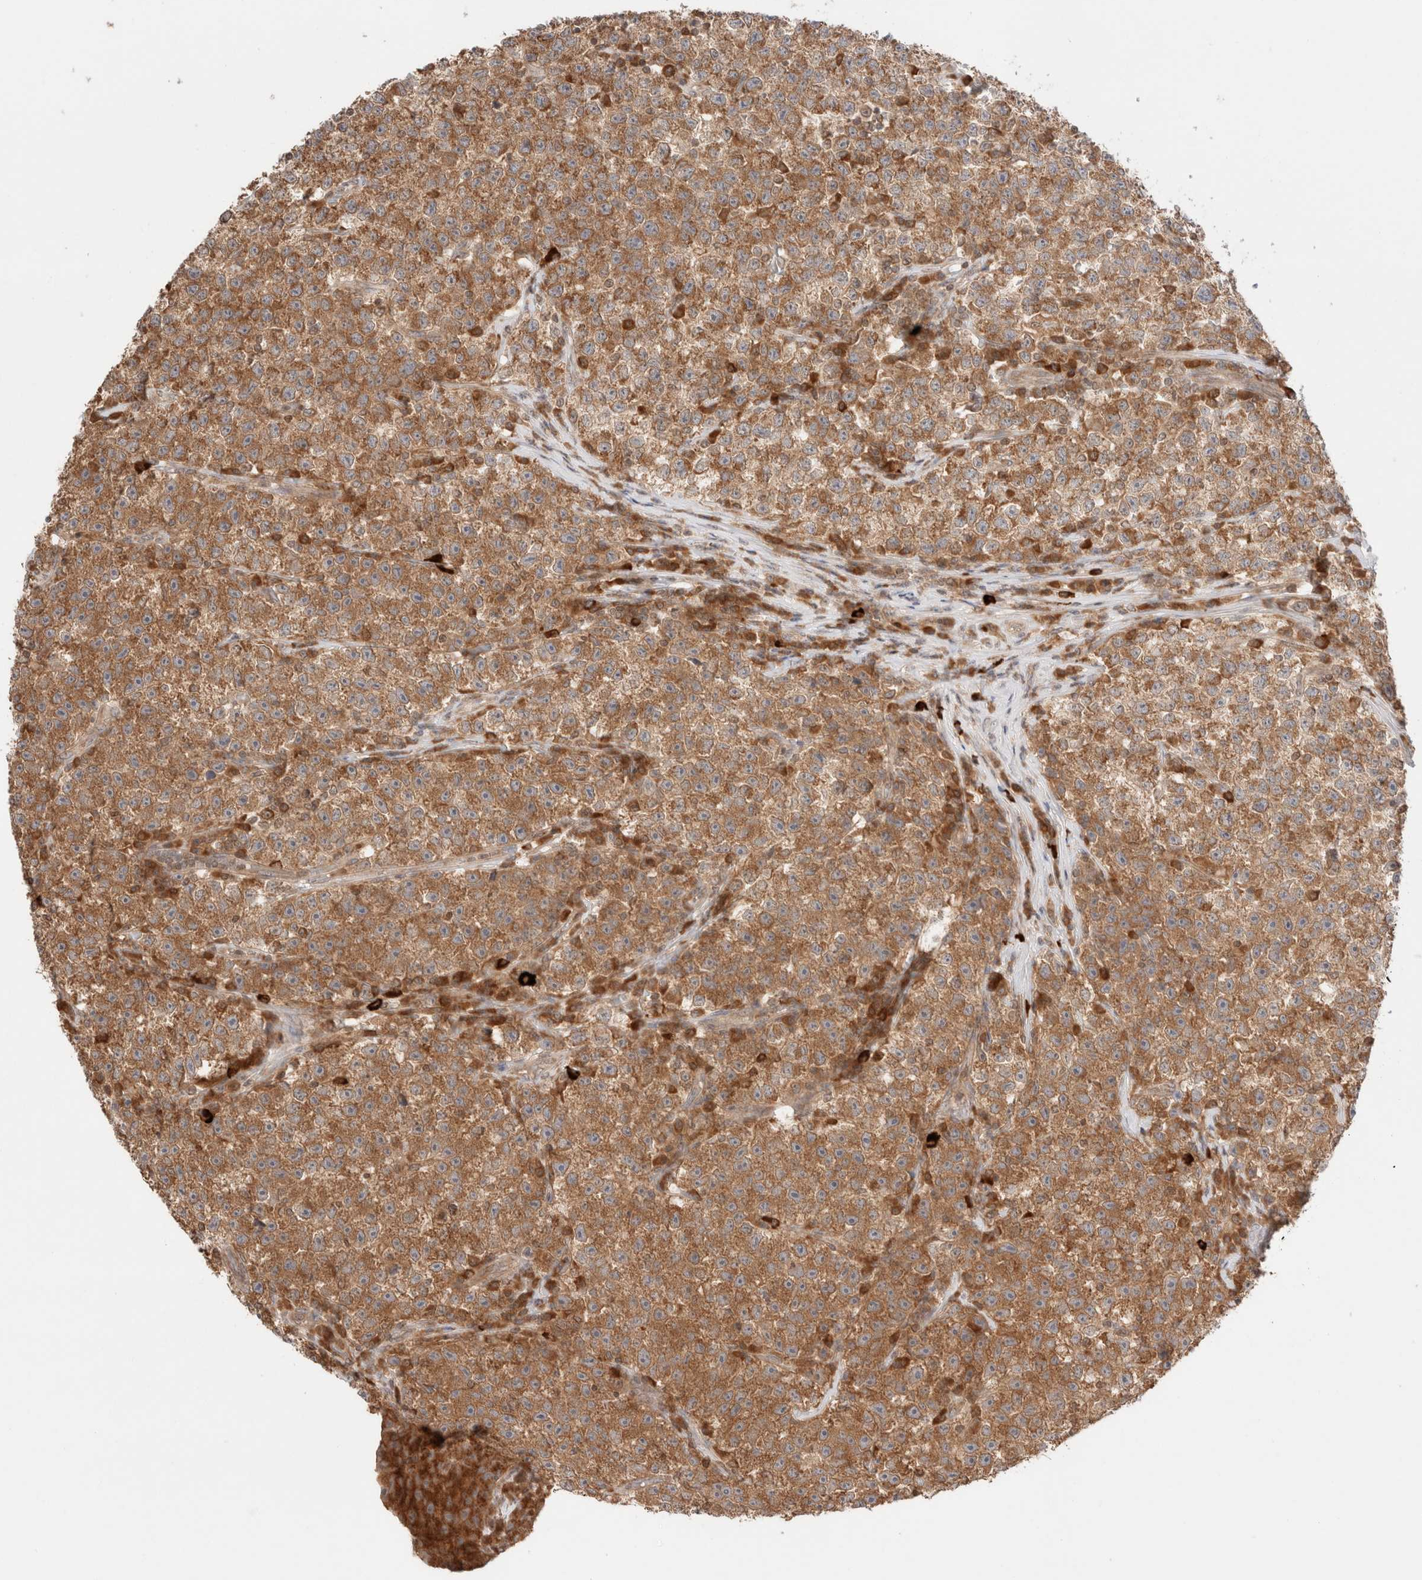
{"staining": {"intensity": "moderate", "quantity": ">75%", "location": "cytoplasmic/membranous"}, "tissue": "testis cancer", "cell_type": "Tumor cells", "image_type": "cancer", "snomed": [{"axis": "morphology", "description": "Seminoma, NOS"}, {"axis": "topography", "description": "Testis"}], "caption": "Immunohistochemical staining of human testis seminoma displays medium levels of moderate cytoplasmic/membranous staining in approximately >75% of tumor cells.", "gene": "XKR4", "patient": {"sex": "male", "age": 22}}